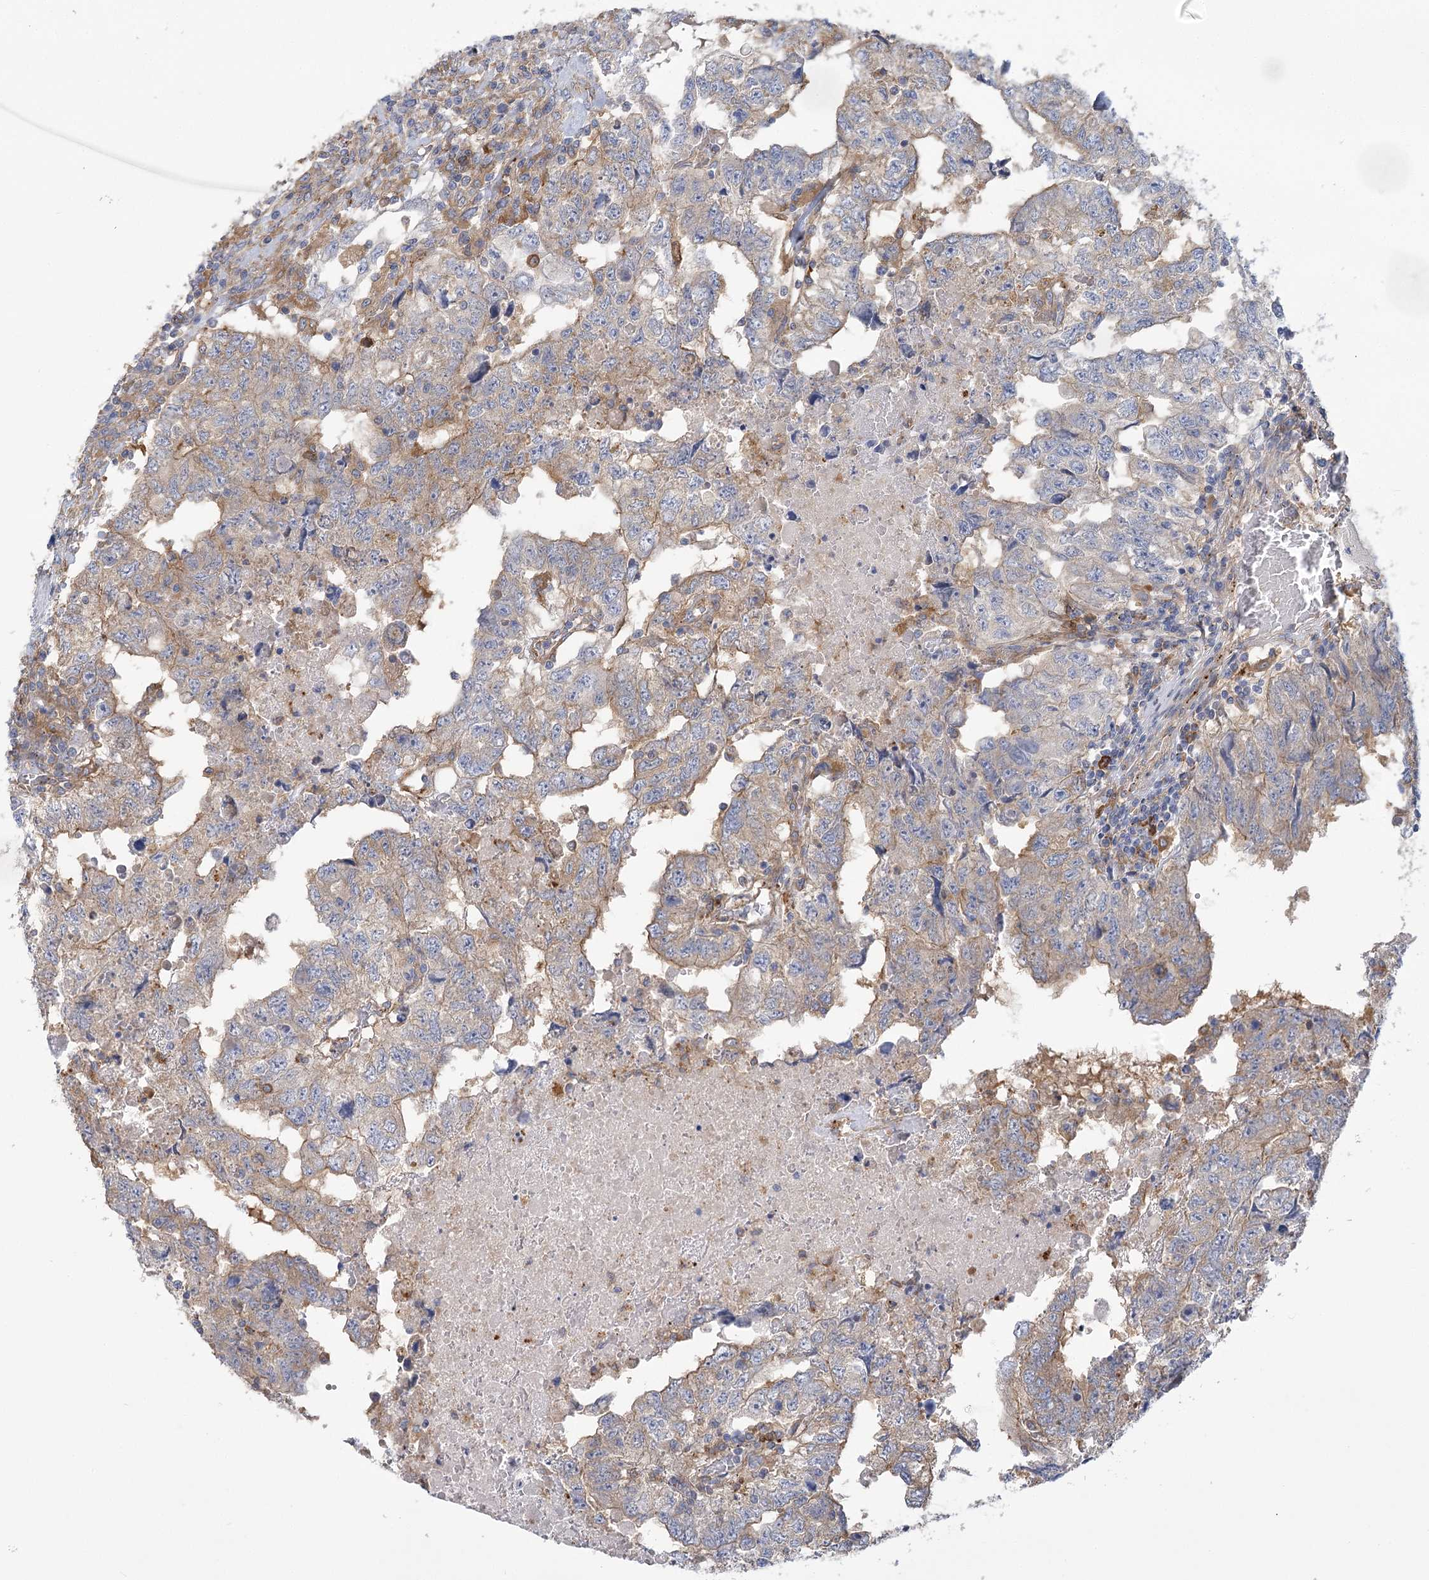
{"staining": {"intensity": "weak", "quantity": "25%-75%", "location": "cytoplasmic/membranous"}, "tissue": "testis cancer", "cell_type": "Tumor cells", "image_type": "cancer", "snomed": [{"axis": "morphology", "description": "Carcinoma, Embryonal, NOS"}, {"axis": "topography", "description": "Testis"}], "caption": "Immunohistochemistry (IHC) staining of testis cancer (embryonal carcinoma), which shows low levels of weak cytoplasmic/membranous positivity in about 25%-75% of tumor cells indicating weak cytoplasmic/membranous protein positivity. The staining was performed using DAB (brown) for protein detection and nuclei were counterstained in hematoxylin (blue).", "gene": "GUSB", "patient": {"sex": "male", "age": 36}}